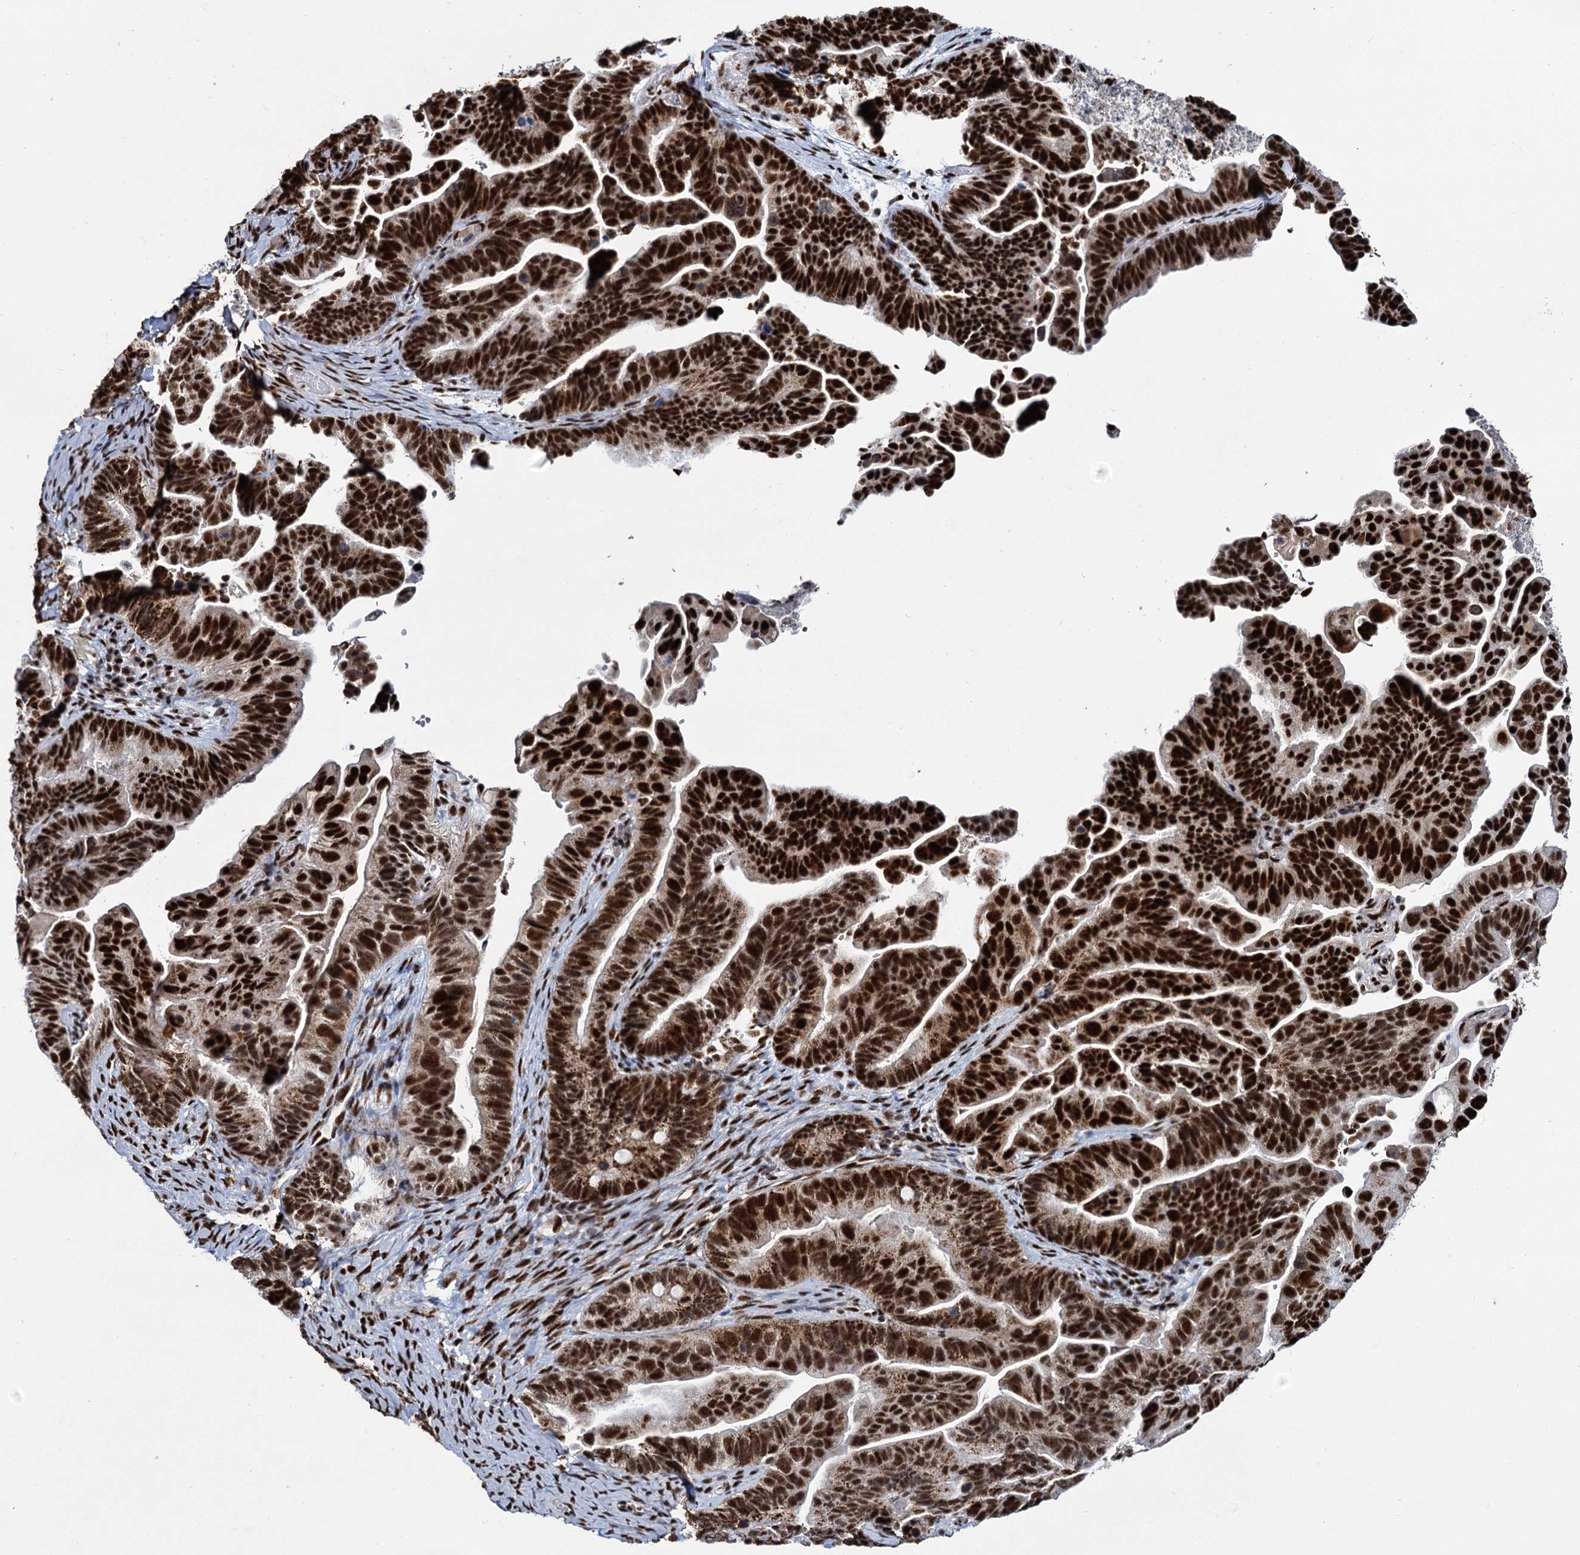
{"staining": {"intensity": "strong", "quantity": ">75%", "location": "nuclear"}, "tissue": "ovarian cancer", "cell_type": "Tumor cells", "image_type": "cancer", "snomed": [{"axis": "morphology", "description": "Cystadenocarcinoma, serous, NOS"}, {"axis": "topography", "description": "Ovary"}], "caption": "Immunohistochemistry micrograph of neoplastic tissue: ovarian cancer (serous cystadenocarcinoma) stained using immunohistochemistry (IHC) displays high levels of strong protein expression localized specifically in the nuclear of tumor cells, appearing as a nuclear brown color.", "gene": "RPUSD4", "patient": {"sex": "female", "age": 56}}